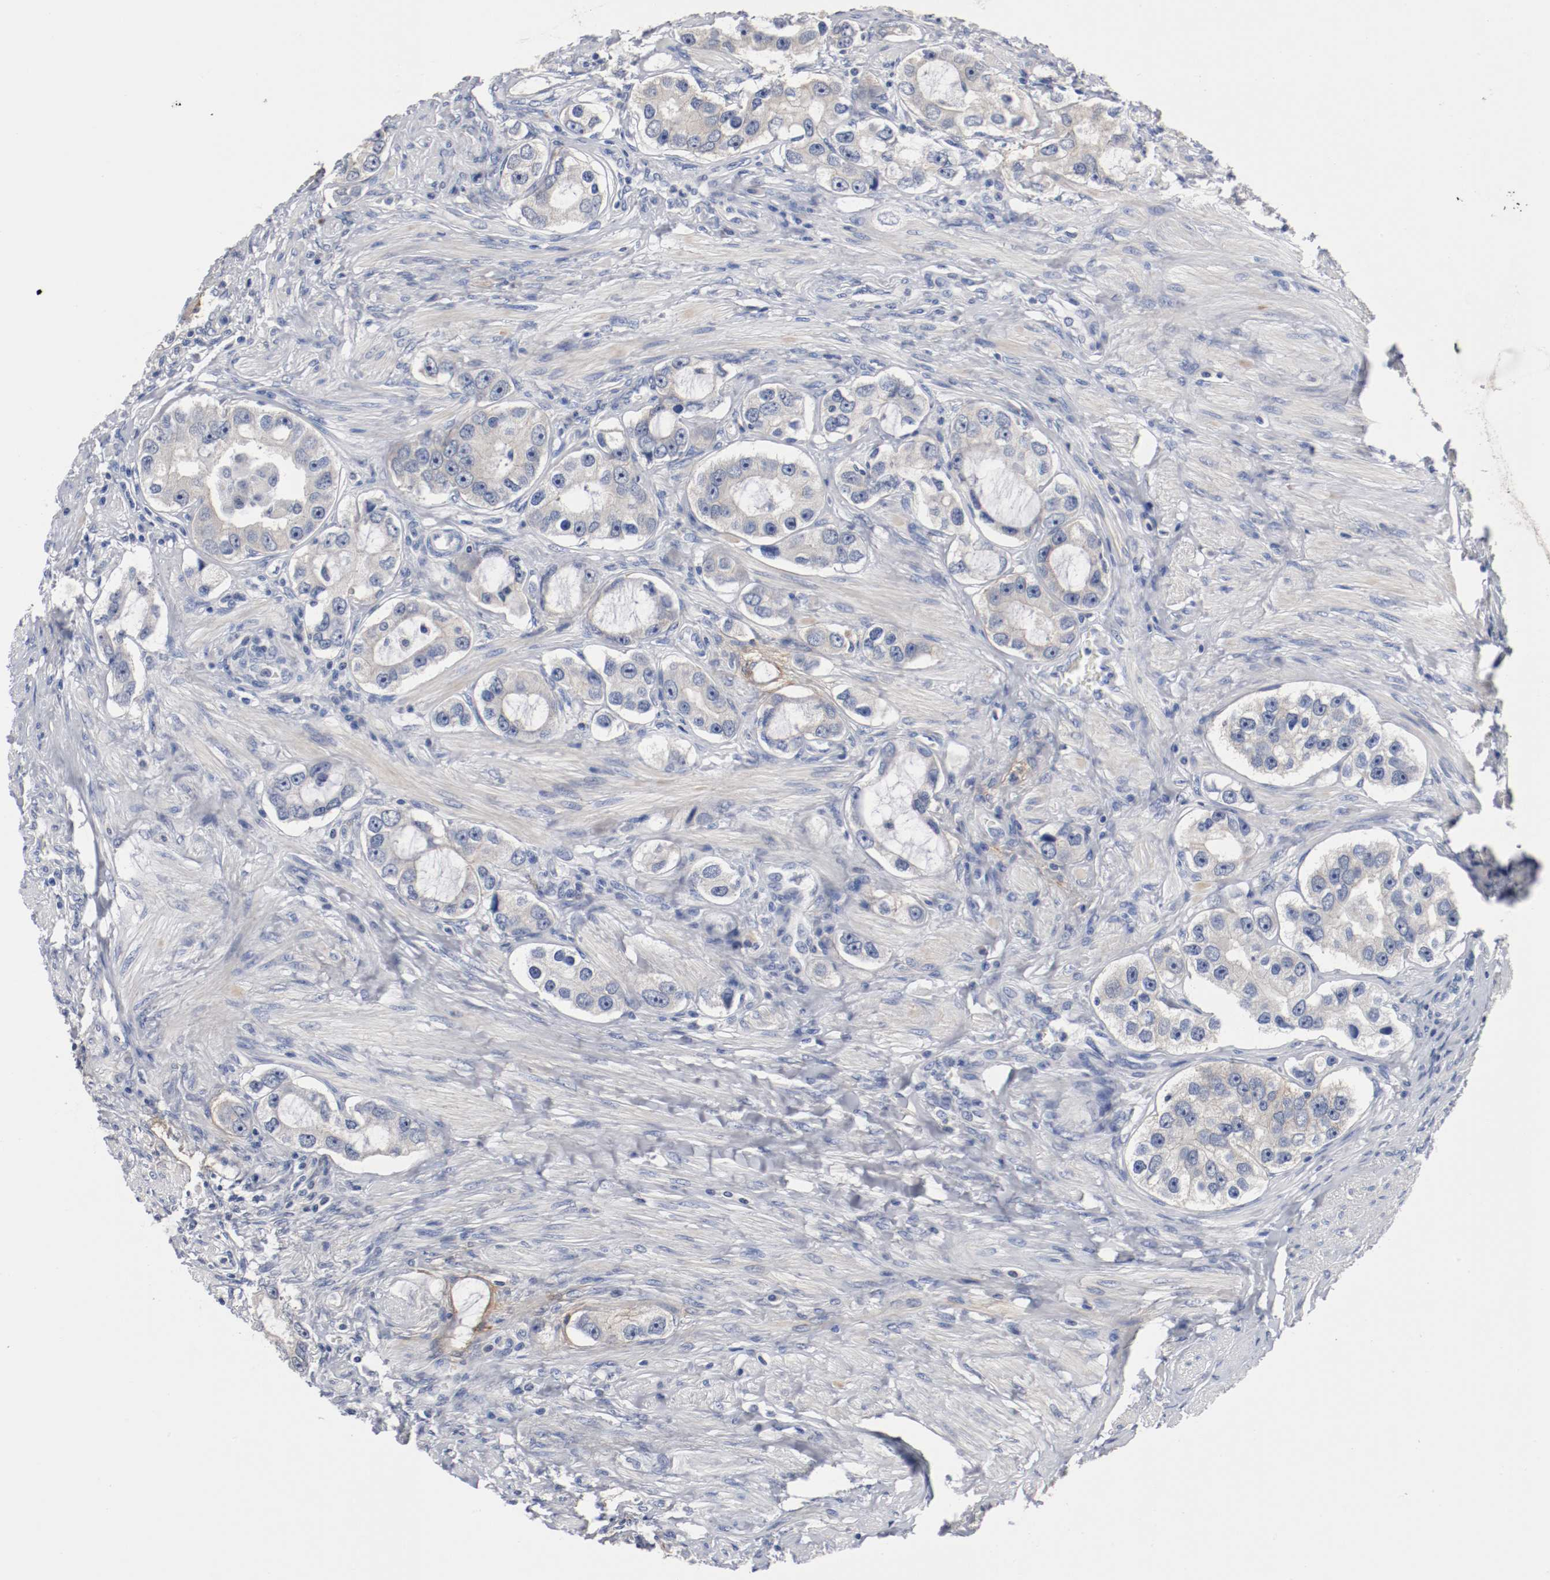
{"staining": {"intensity": "weak", "quantity": "25%-75%", "location": "cytoplasmic/membranous"}, "tissue": "prostate cancer", "cell_type": "Tumor cells", "image_type": "cancer", "snomed": [{"axis": "morphology", "description": "Adenocarcinoma, High grade"}, {"axis": "topography", "description": "Prostate"}], "caption": "Protein staining shows weak cytoplasmic/membranous positivity in about 25%-75% of tumor cells in prostate high-grade adenocarcinoma. Immunohistochemistry stains the protein of interest in brown and the nuclei are stained blue.", "gene": "TNC", "patient": {"sex": "male", "age": 63}}